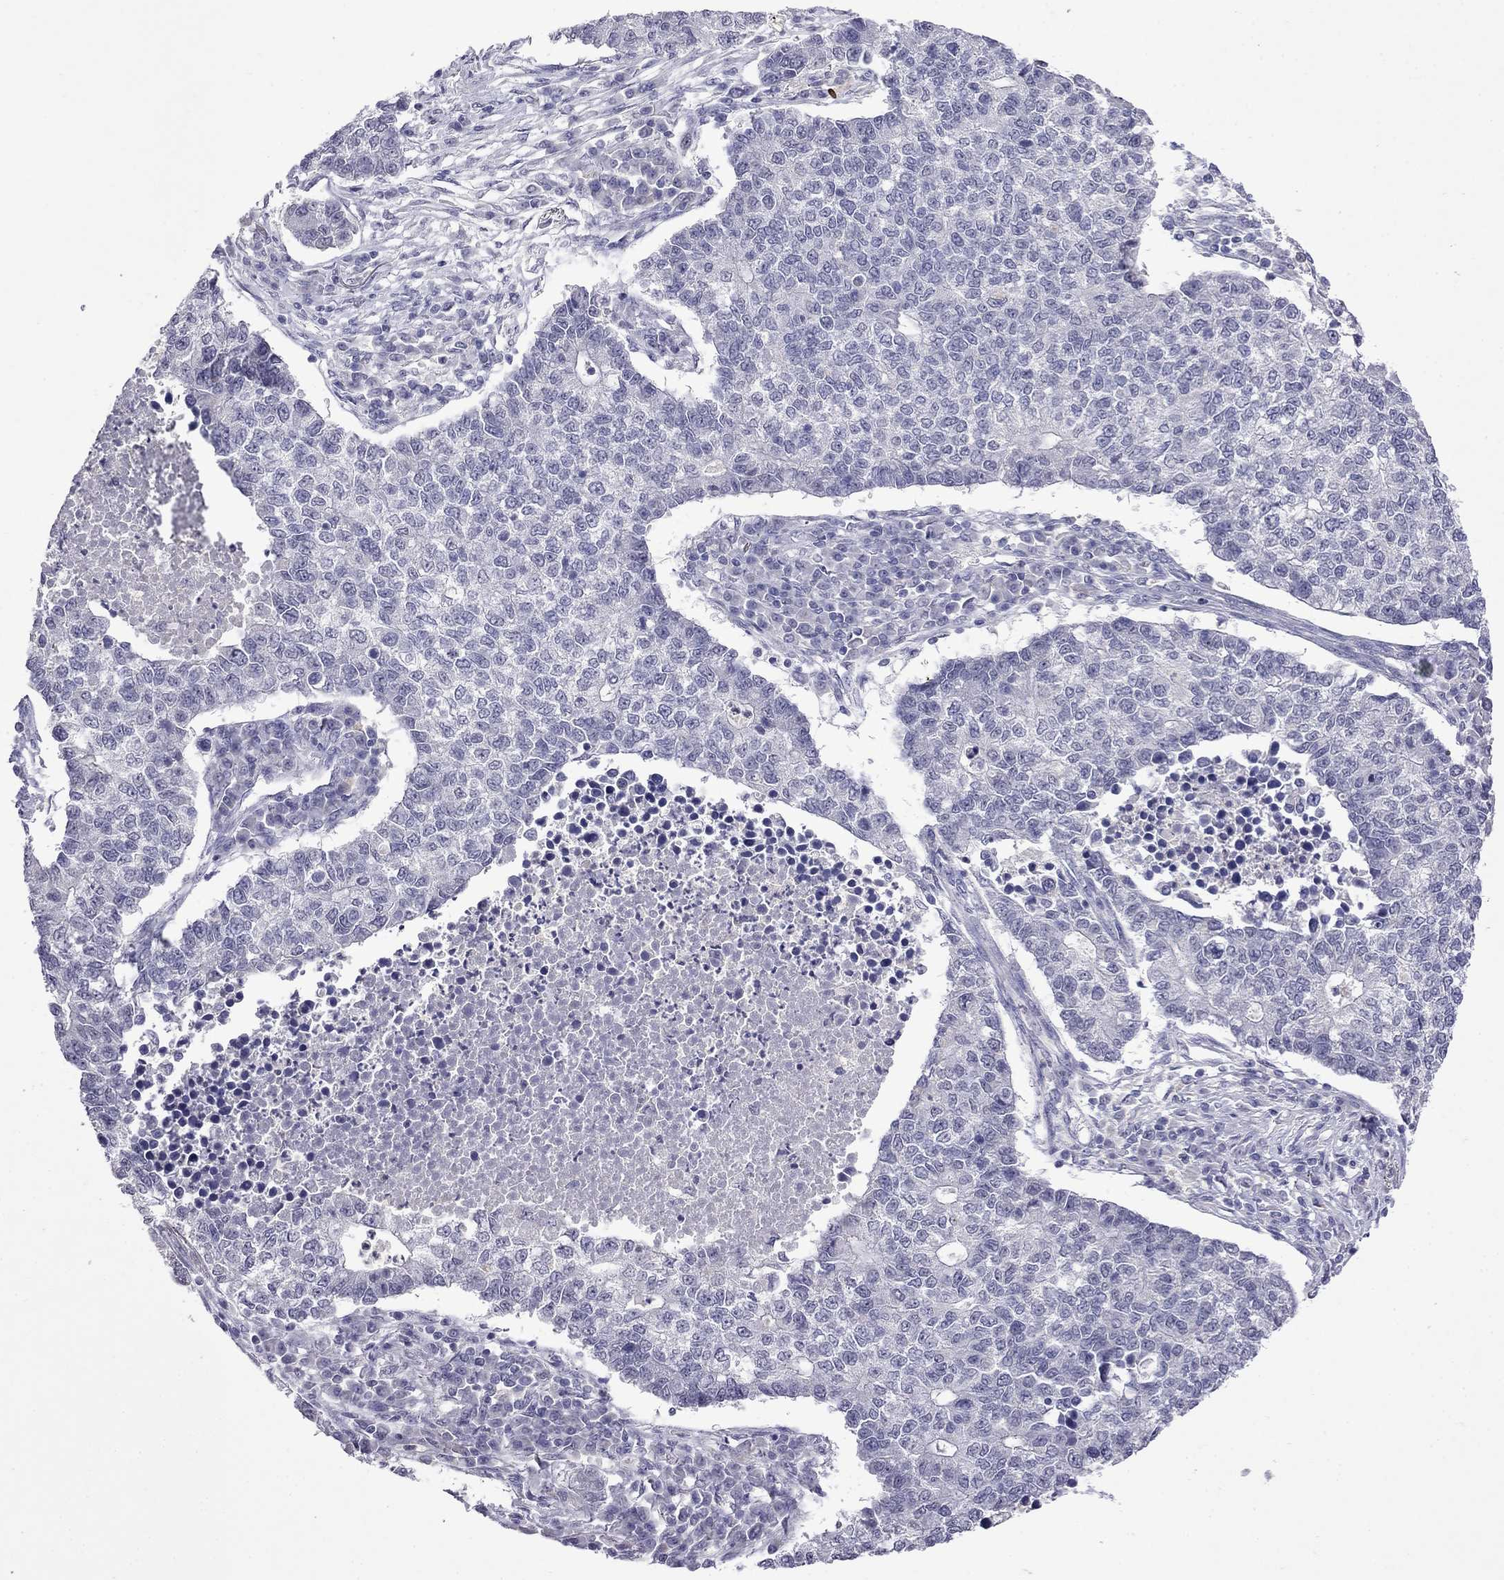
{"staining": {"intensity": "negative", "quantity": "none", "location": "none"}, "tissue": "lung cancer", "cell_type": "Tumor cells", "image_type": "cancer", "snomed": [{"axis": "morphology", "description": "Adenocarcinoma, NOS"}, {"axis": "topography", "description": "Lung"}], "caption": "IHC photomicrograph of neoplastic tissue: lung adenocarcinoma stained with DAB (3,3'-diaminobenzidine) demonstrates no significant protein expression in tumor cells. Nuclei are stained in blue.", "gene": "STAR", "patient": {"sex": "male", "age": 57}}